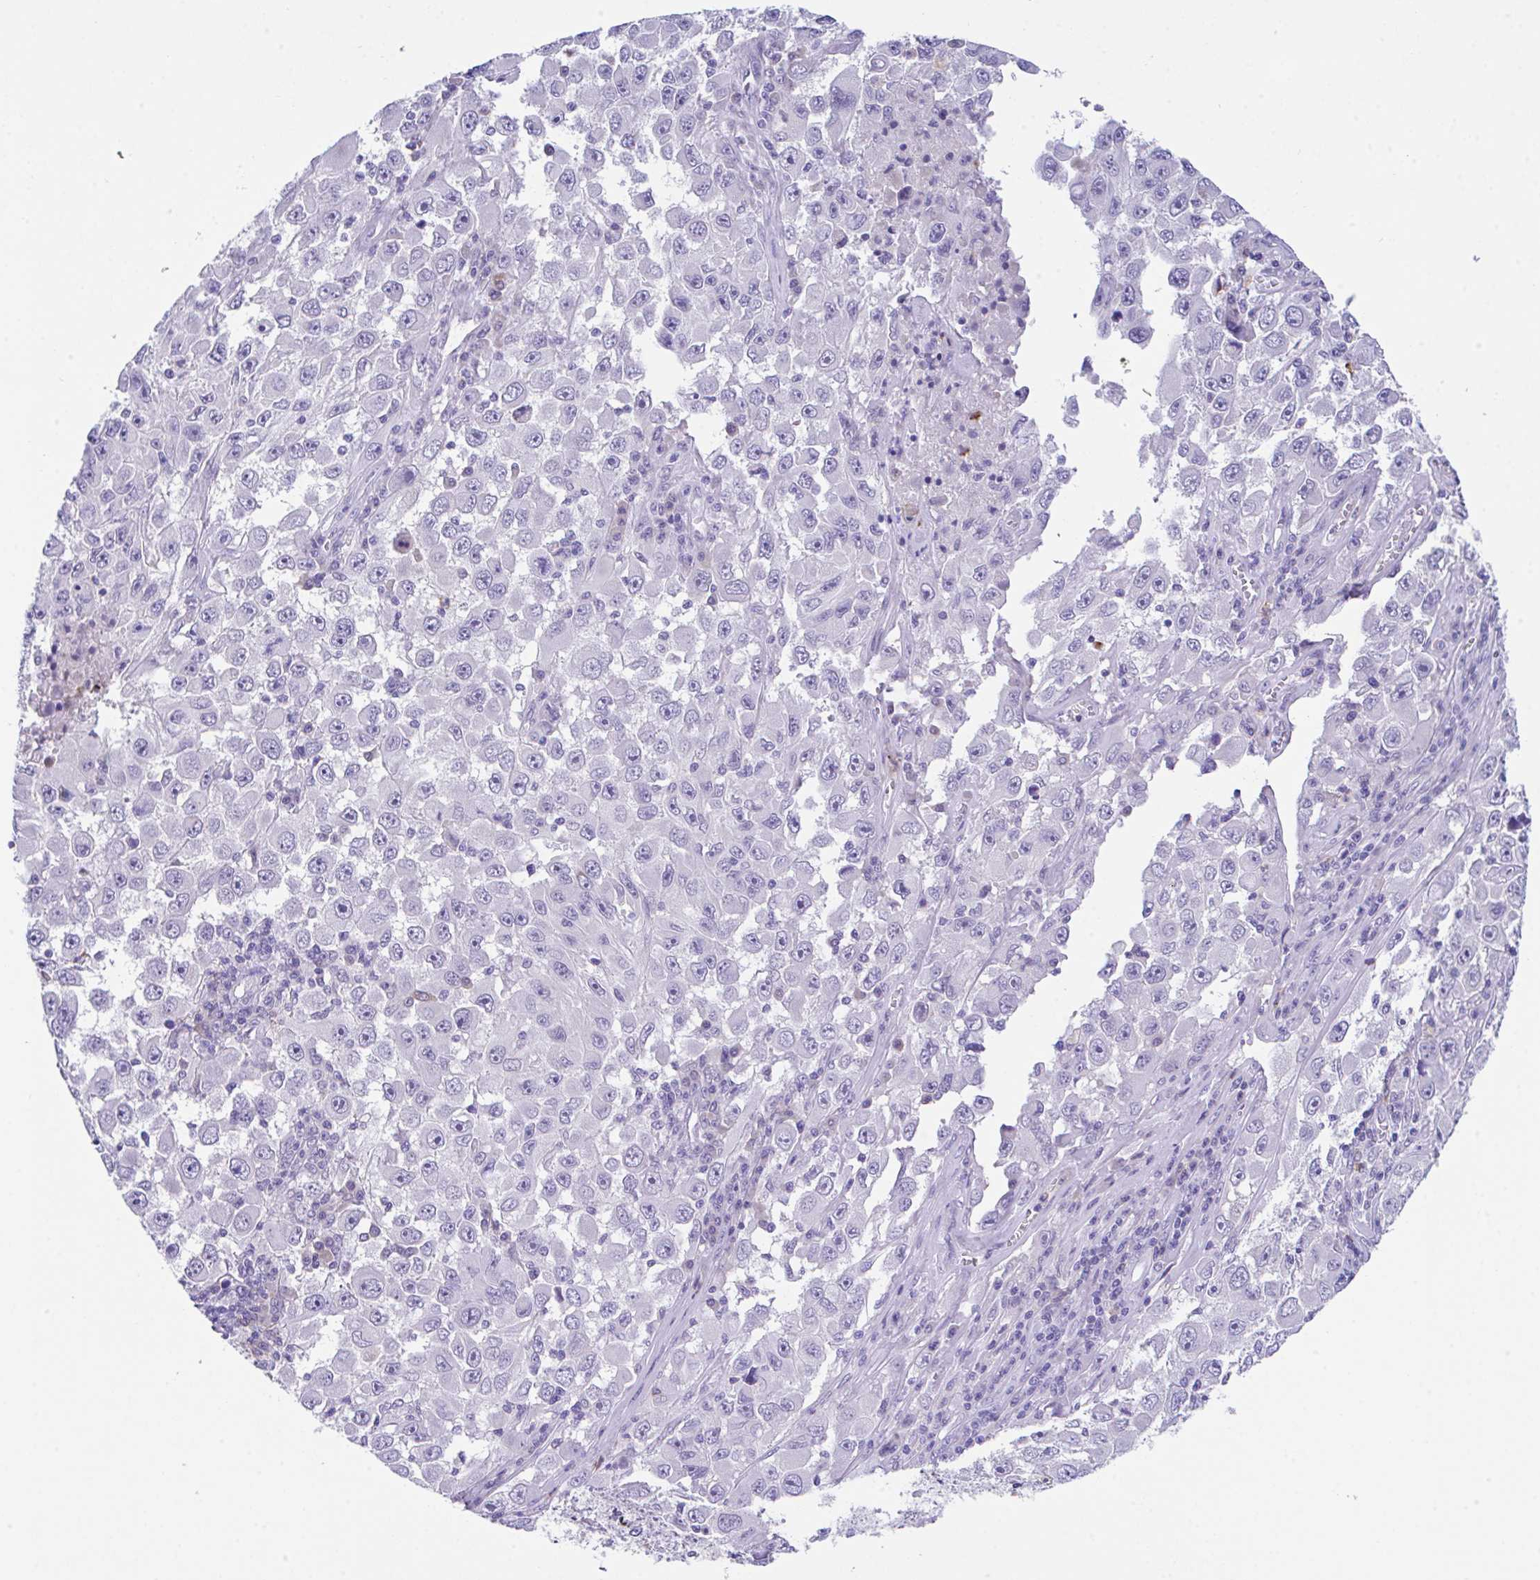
{"staining": {"intensity": "negative", "quantity": "none", "location": "none"}, "tissue": "melanoma", "cell_type": "Tumor cells", "image_type": "cancer", "snomed": [{"axis": "morphology", "description": "Malignant melanoma, Metastatic site"}, {"axis": "topography", "description": "Lymph node"}], "caption": "A histopathology image of melanoma stained for a protein shows no brown staining in tumor cells.", "gene": "HOXB4", "patient": {"sex": "female", "age": 67}}